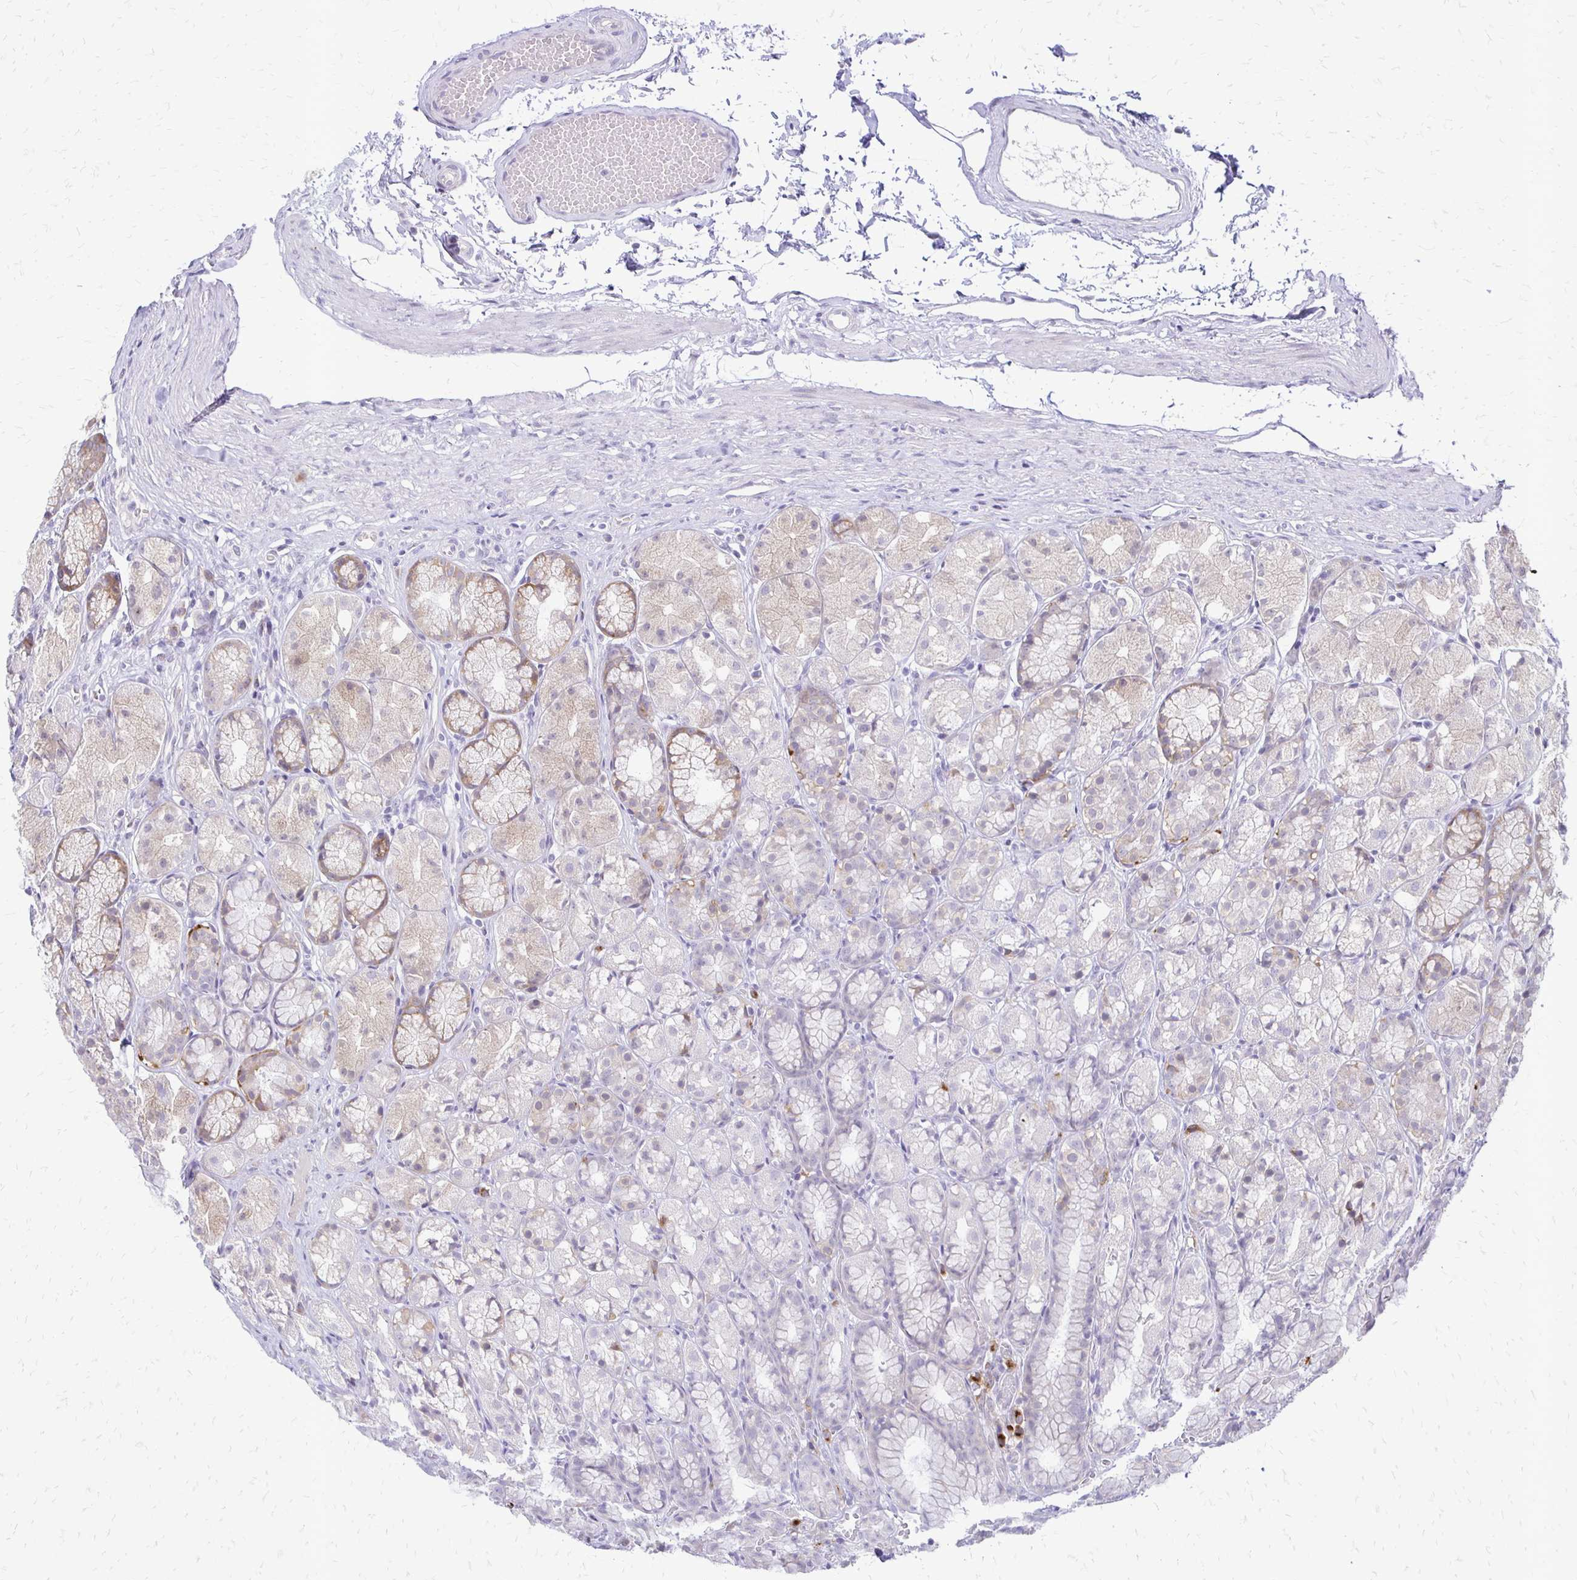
{"staining": {"intensity": "moderate", "quantity": "<25%", "location": "cytoplasmic/membranous"}, "tissue": "stomach", "cell_type": "Glandular cells", "image_type": "normal", "snomed": [{"axis": "morphology", "description": "Normal tissue, NOS"}, {"axis": "topography", "description": "Stomach"}], "caption": "Moderate cytoplasmic/membranous expression is identified in about <25% of glandular cells in normal stomach.", "gene": "EPYC", "patient": {"sex": "male", "age": 70}}